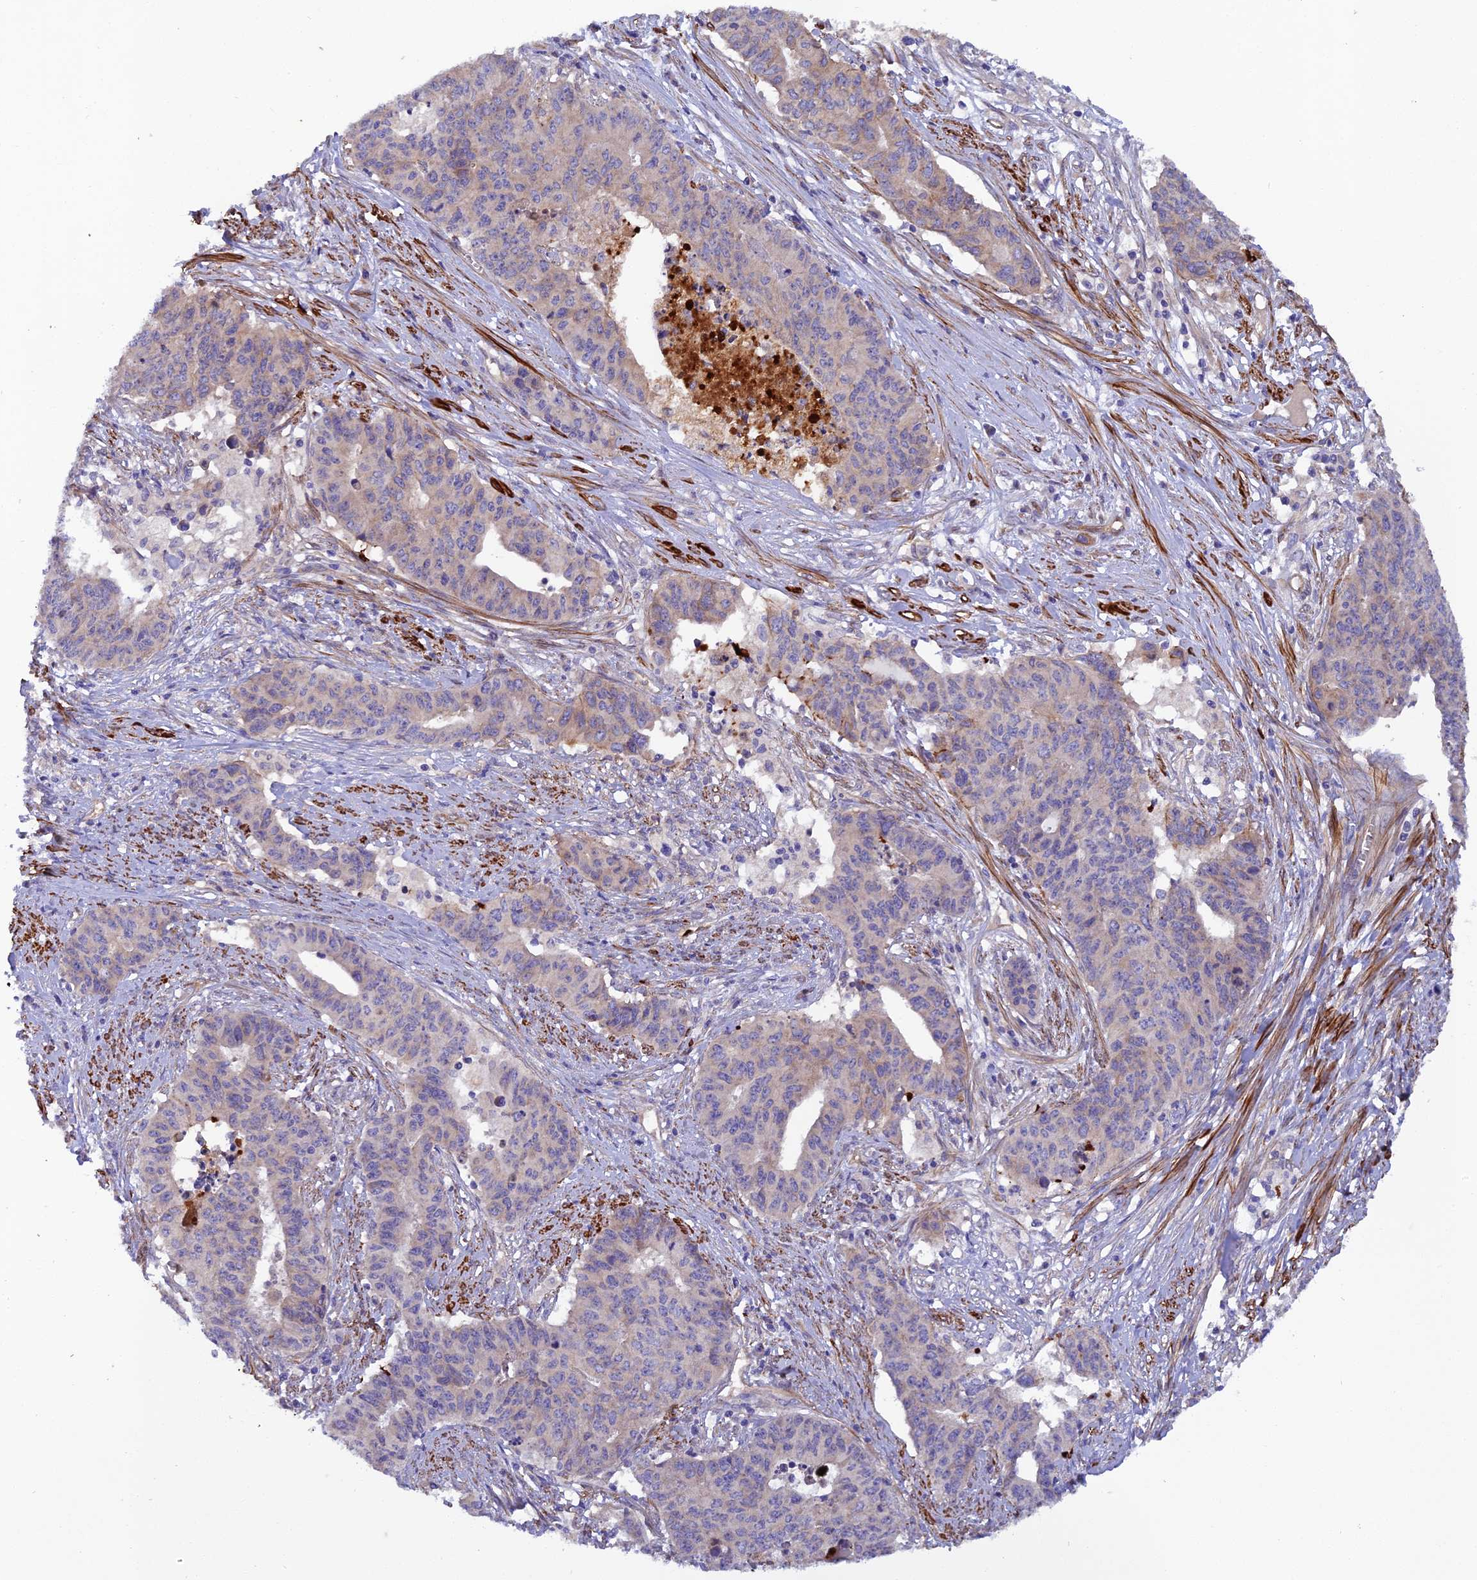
{"staining": {"intensity": "negative", "quantity": "none", "location": "none"}, "tissue": "endometrial cancer", "cell_type": "Tumor cells", "image_type": "cancer", "snomed": [{"axis": "morphology", "description": "Adenocarcinoma, NOS"}, {"axis": "topography", "description": "Endometrium"}], "caption": "High power microscopy micrograph of an immunohistochemistry (IHC) micrograph of endometrial cancer (adenocarcinoma), revealing no significant positivity in tumor cells.", "gene": "RALGAPA2", "patient": {"sex": "female", "age": 59}}